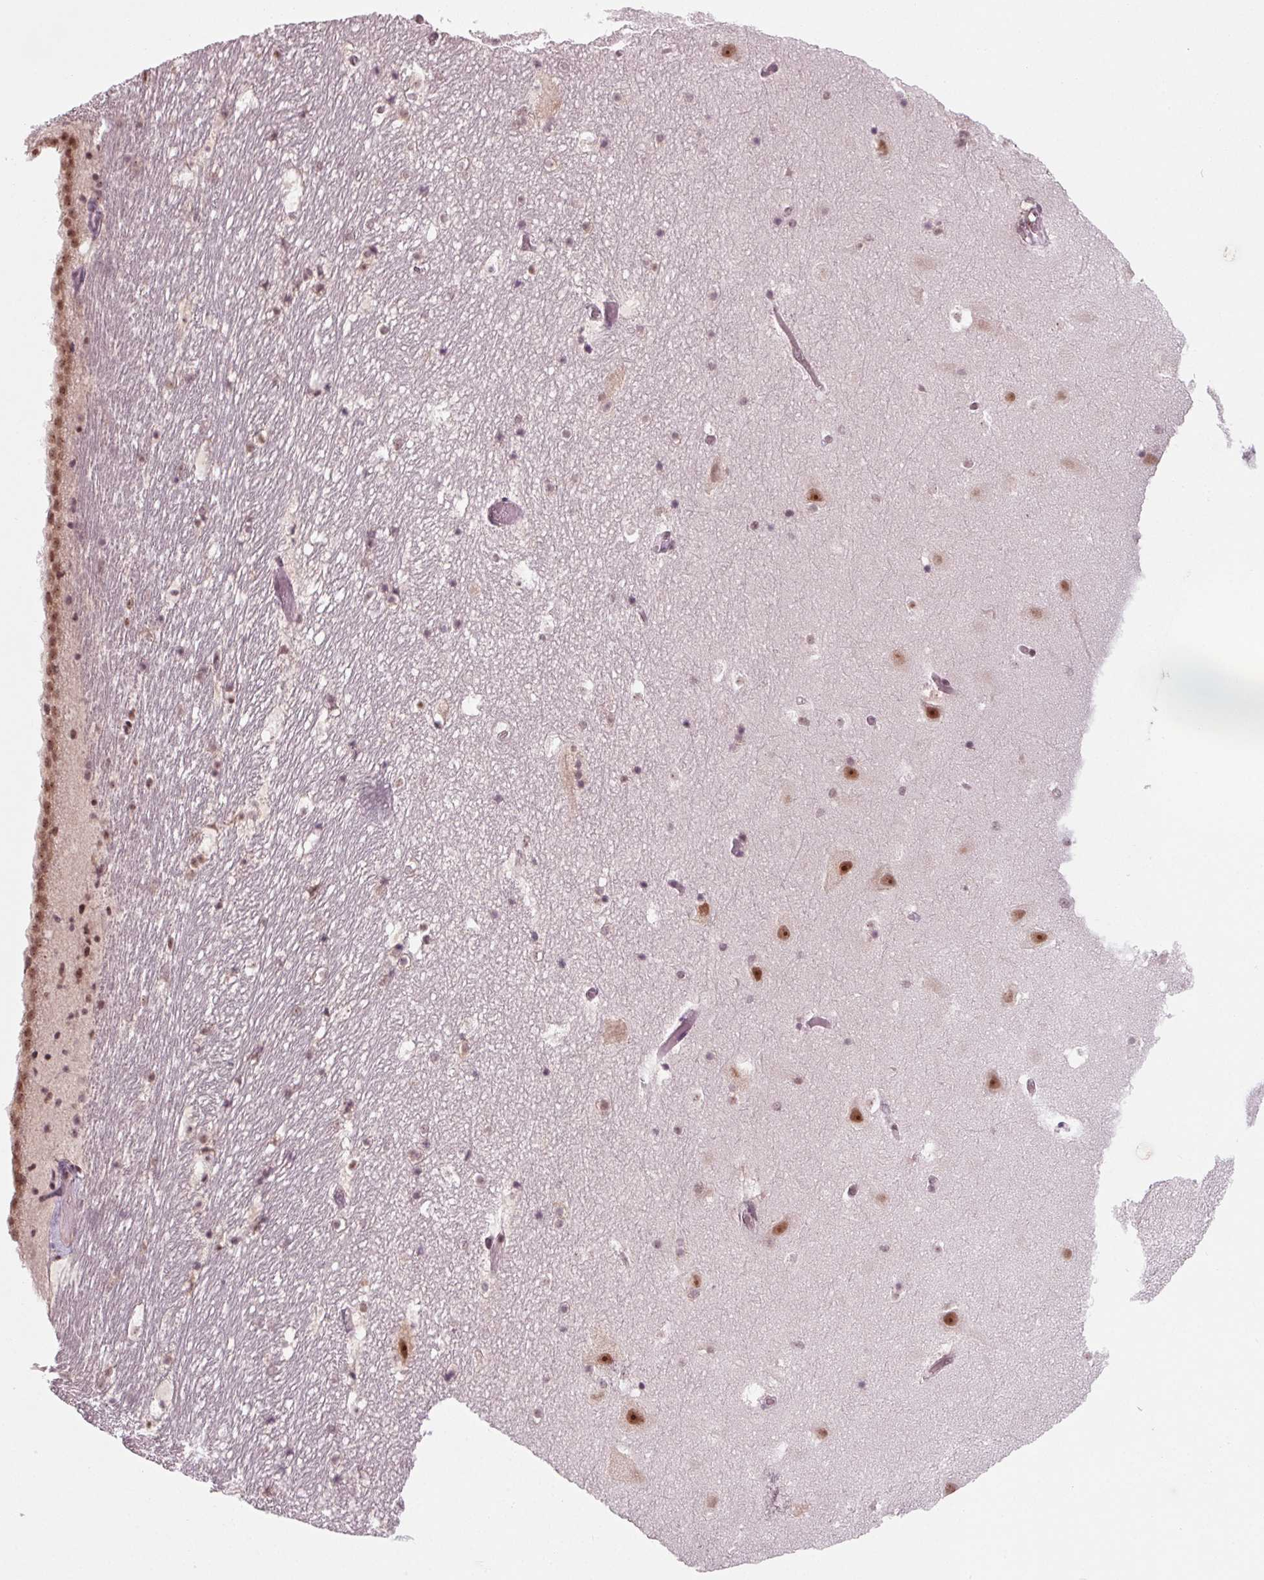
{"staining": {"intensity": "weak", "quantity": "<25%", "location": "nuclear"}, "tissue": "hippocampus", "cell_type": "Glial cells", "image_type": "normal", "snomed": [{"axis": "morphology", "description": "Normal tissue, NOS"}, {"axis": "topography", "description": "Hippocampus"}], "caption": "Protein analysis of unremarkable hippocampus demonstrates no significant positivity in glial cells. Nuclei are stained in blue.", "gene": "DDX41", "patient": {"sex": "male", "age": 26}}